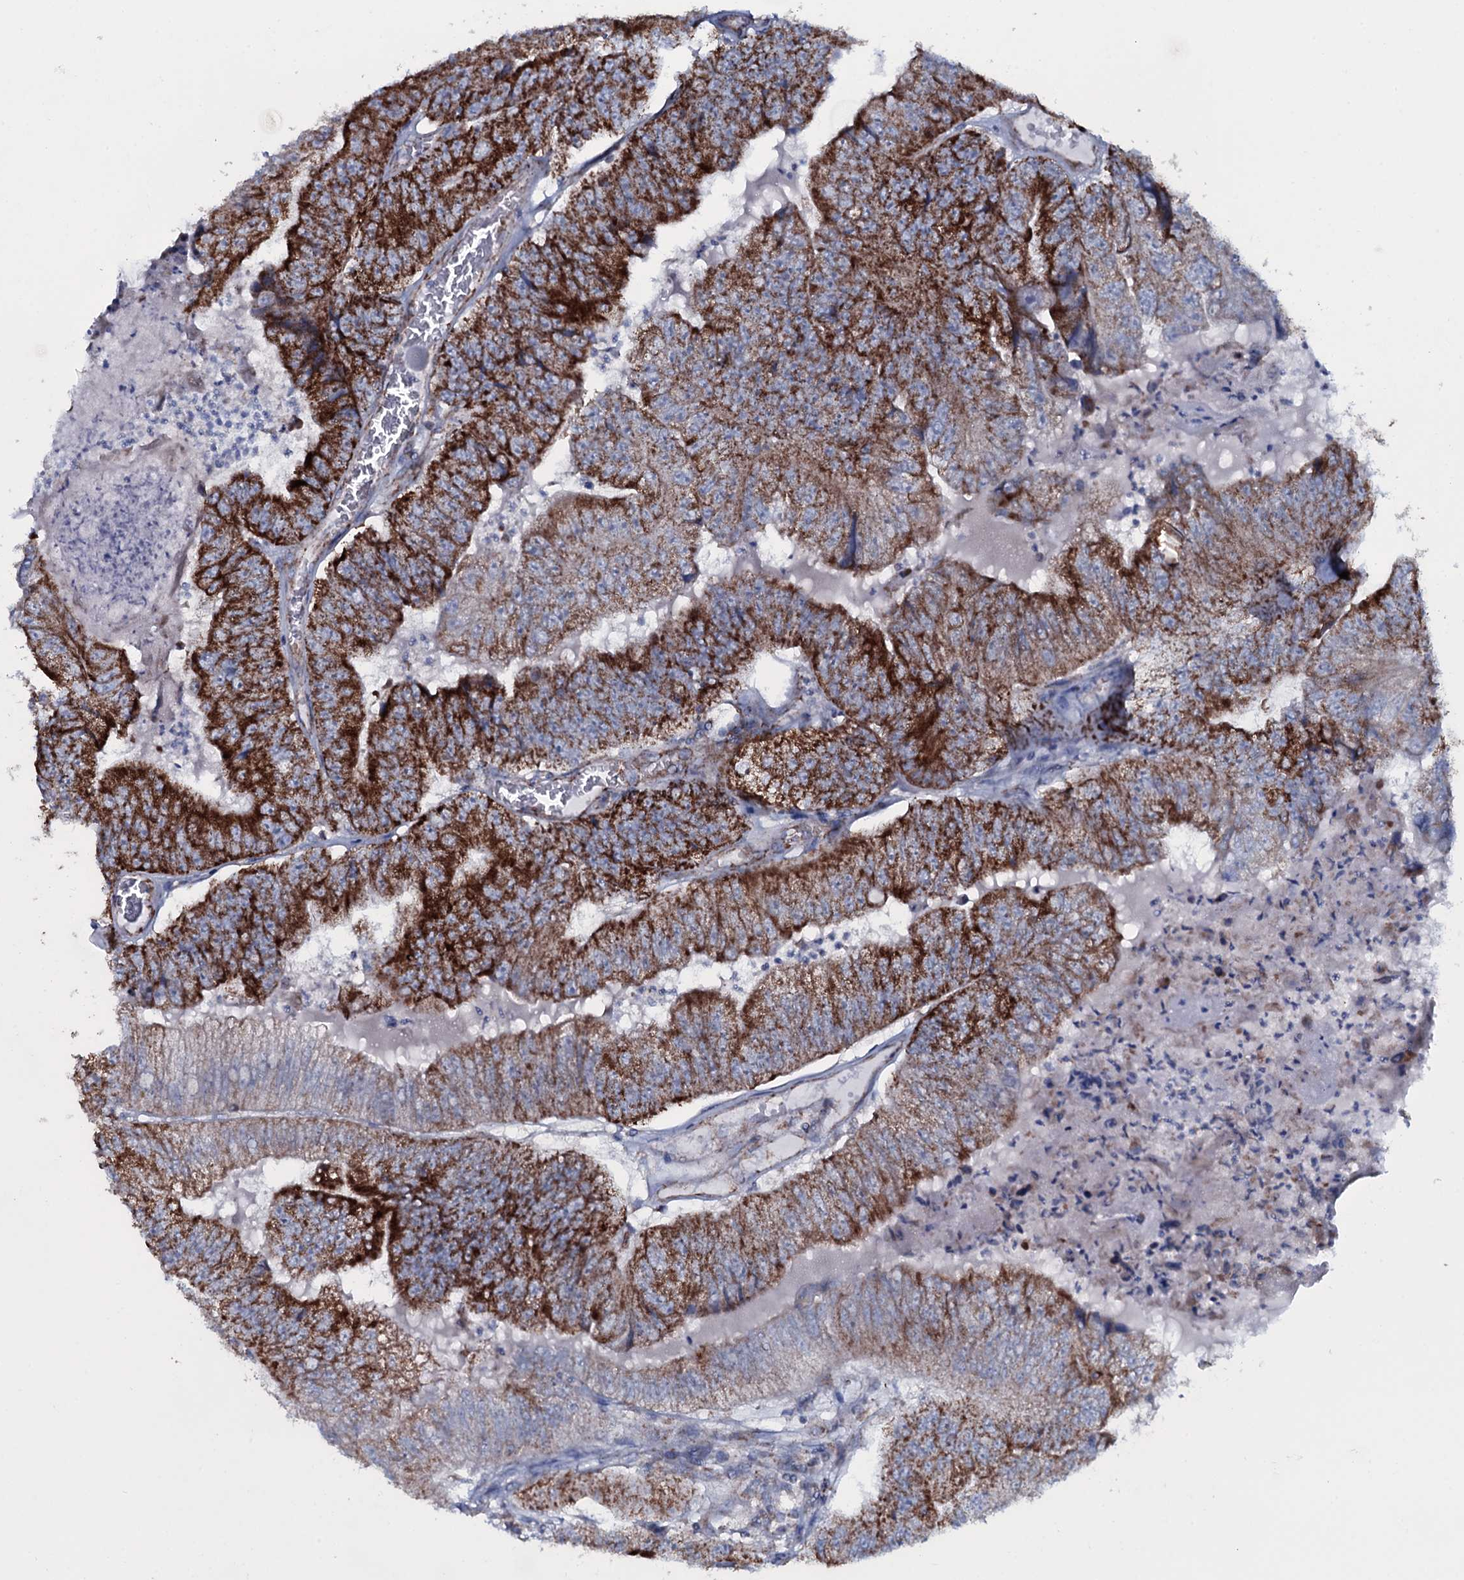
{"staining": {"intensity": "strong", "quantity": ">75%", "location": "cytoplasmic/membranous"}, "tissue": "colorectal cancer", "cell_type": "Tumor cells", "image_type": "cancer", "snomed": [{"axis": "morphology", "description": "Adenocarcinoma, NOS"}, {"axis": "topography", "description": "Colon"}], "caption": "High-magnification brightfield microscopy of adenocarcinoma (colorectal) stained with DAB (3,3'-diaminobenzidine) (brown) and counterstained with hematoxylin (blue). tumor cells exhibit strong cytoplasmic/membranous expression is identified in about>75% of cells.", "gene": "MRPS35", "patient": {"sex": "female", "age": 67}}